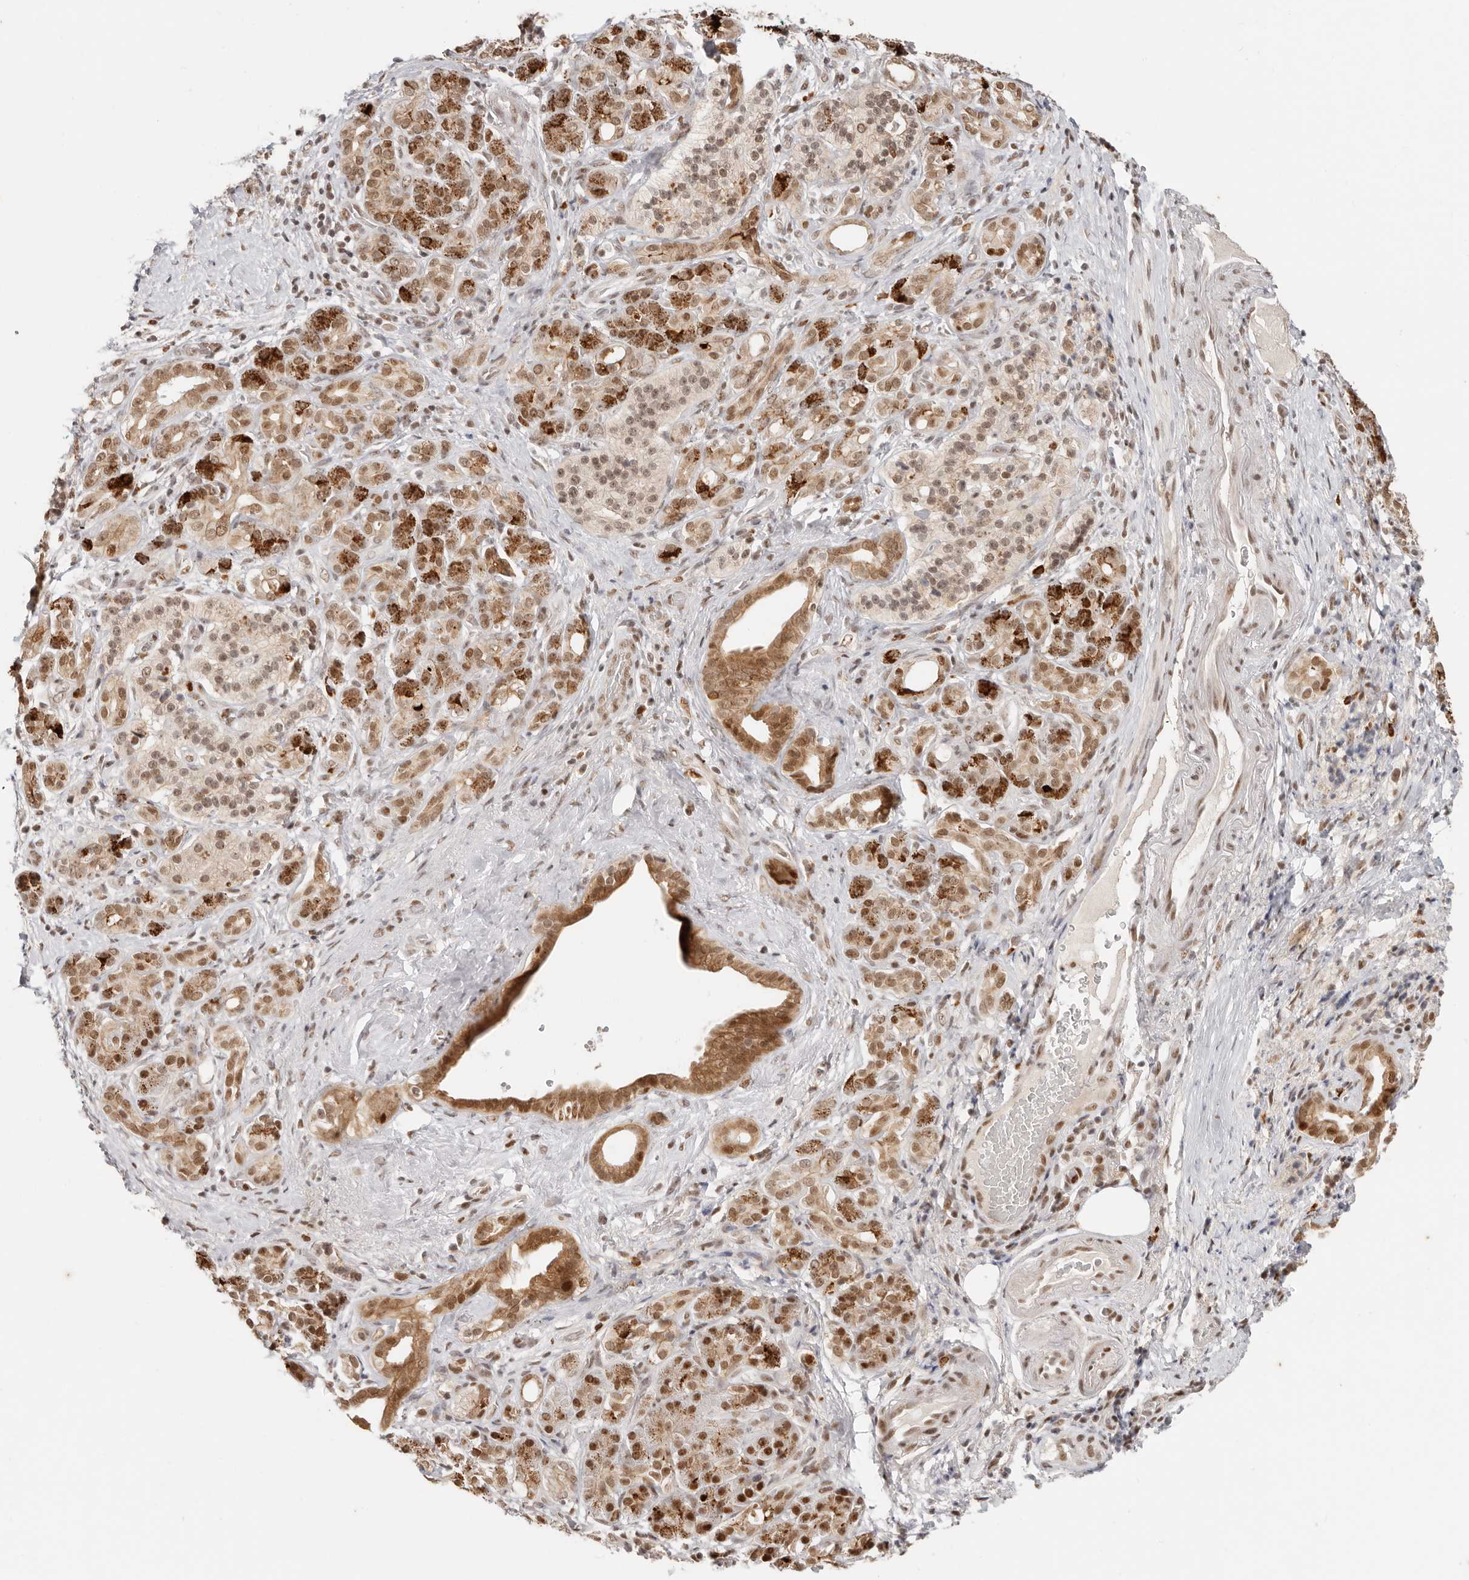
{"staining": {"intensity": "moderate", "quantity": ">75%", "location": "cytoplasmic/membranous,nuclear"}, "tissue": "pancreatic cancer", "cell_type": "Tumor cells", "image_type": "cancer", "snomed": [{"axis": "morphology", "description": "Adenocarcinoma, NOS"}, {"axis": "topography", "description": "Pancreas"}], "caption": "Pancreatic adenocarcinoma stained for a protein (brown) displays moderate cytoplasmic/membranous and nuclear positive staining in approximately >75% of tumor cells.", "gene": "RFC2", "patient": {"sex": "male", "age": 78}}